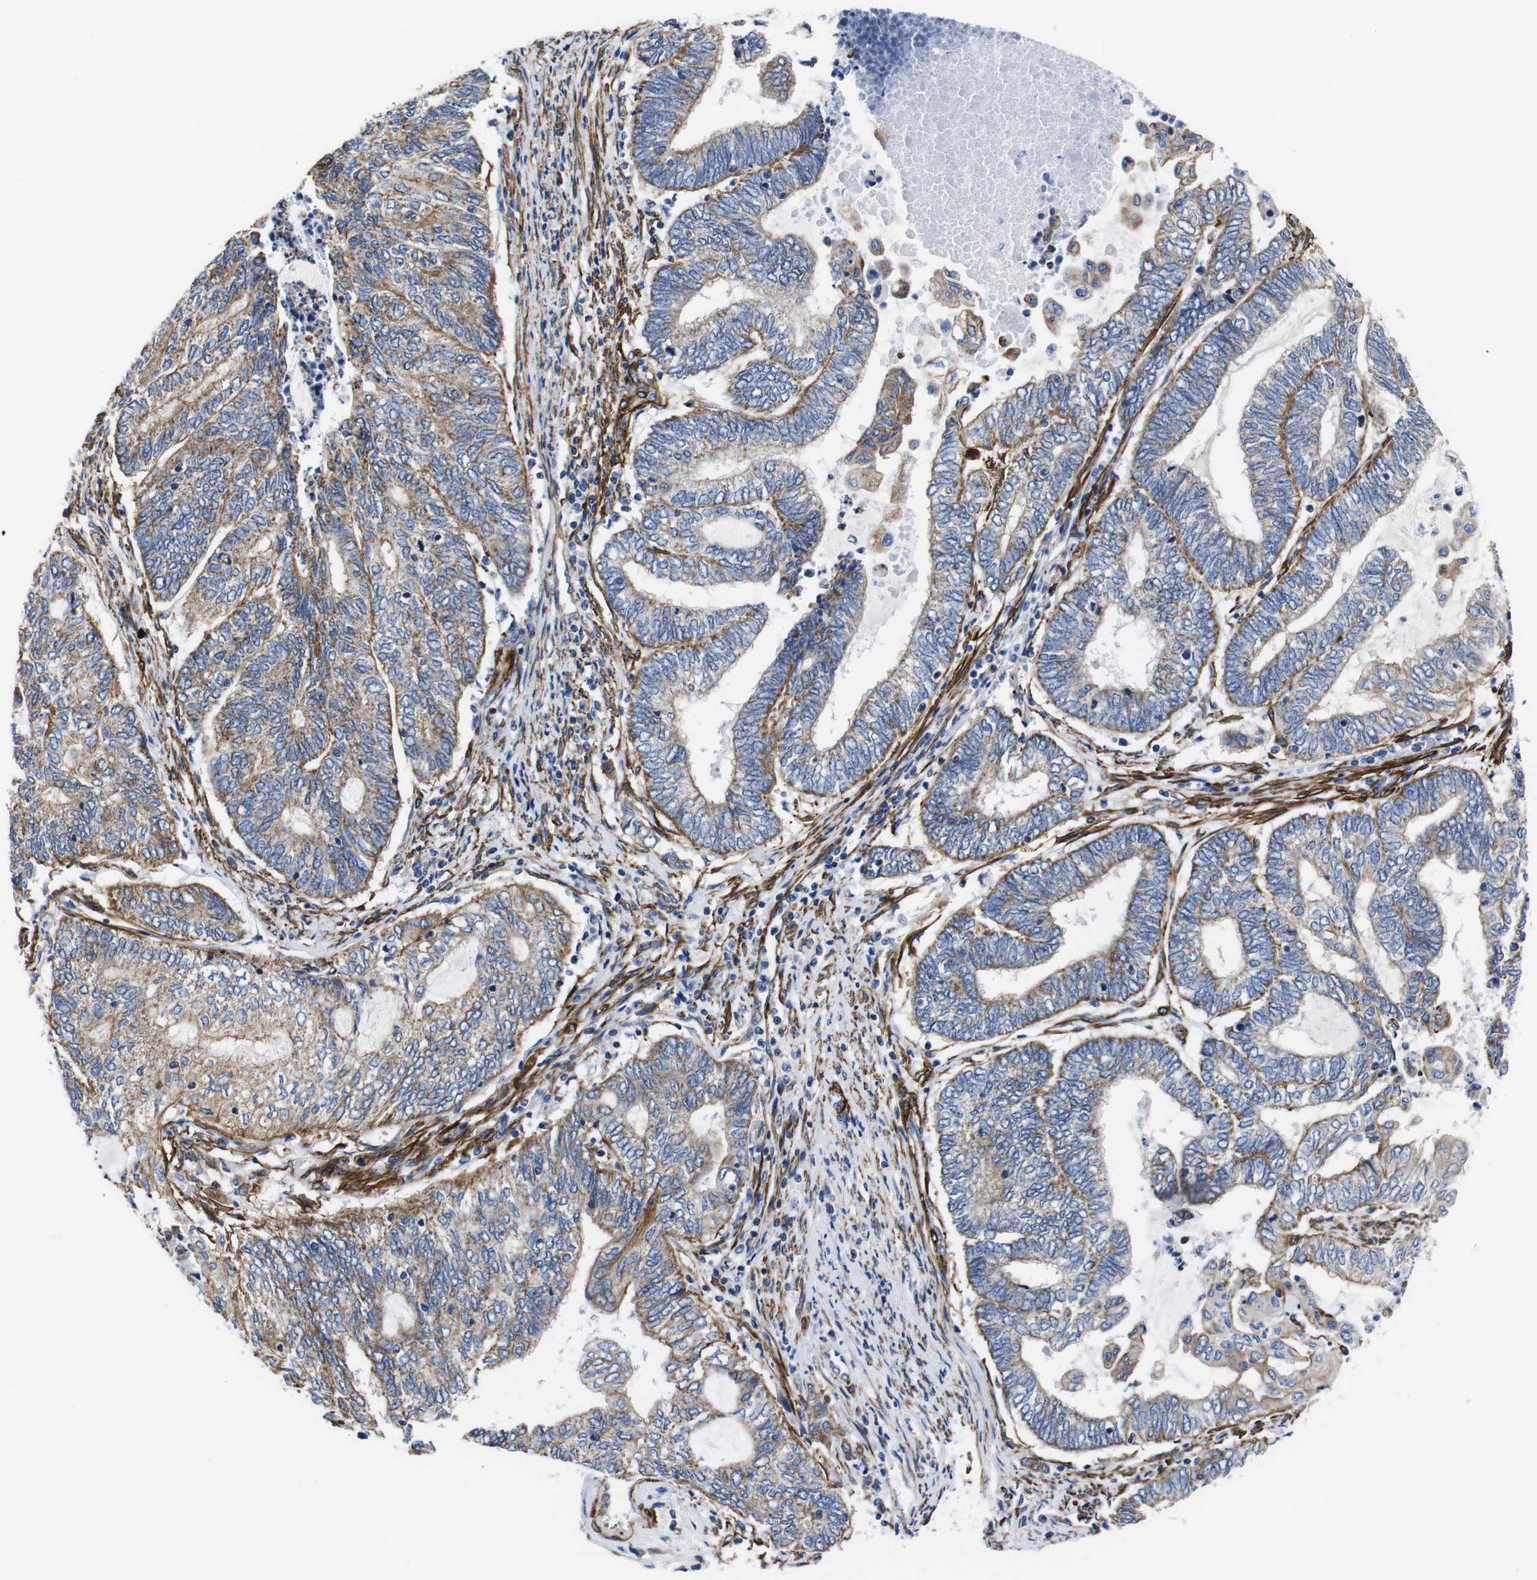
{"staining": {"intensity": "weak", "quantity": ">75%", "location": "cytoplasmic/membranous"}, "tissue": "endometrial cancer", "cell_type": "Tumor cells", "image_type": "cancer", "snomed": [{"axis": "morphology", "description": "Adenocarcinoma, NOS"}, {"axis": "topography", "description": "Uterus"}, {"axis": "topography", "description": "Endometrium"}], "caption": "Immunohistochemical staining of human endometrial cancer (adenocarcinoma) shows weak cytoplasmic/membranous protein expression in about >75% of tumor cells.", "gene": "WNT10A", "patient": {"sex": "female", "age": 70}}